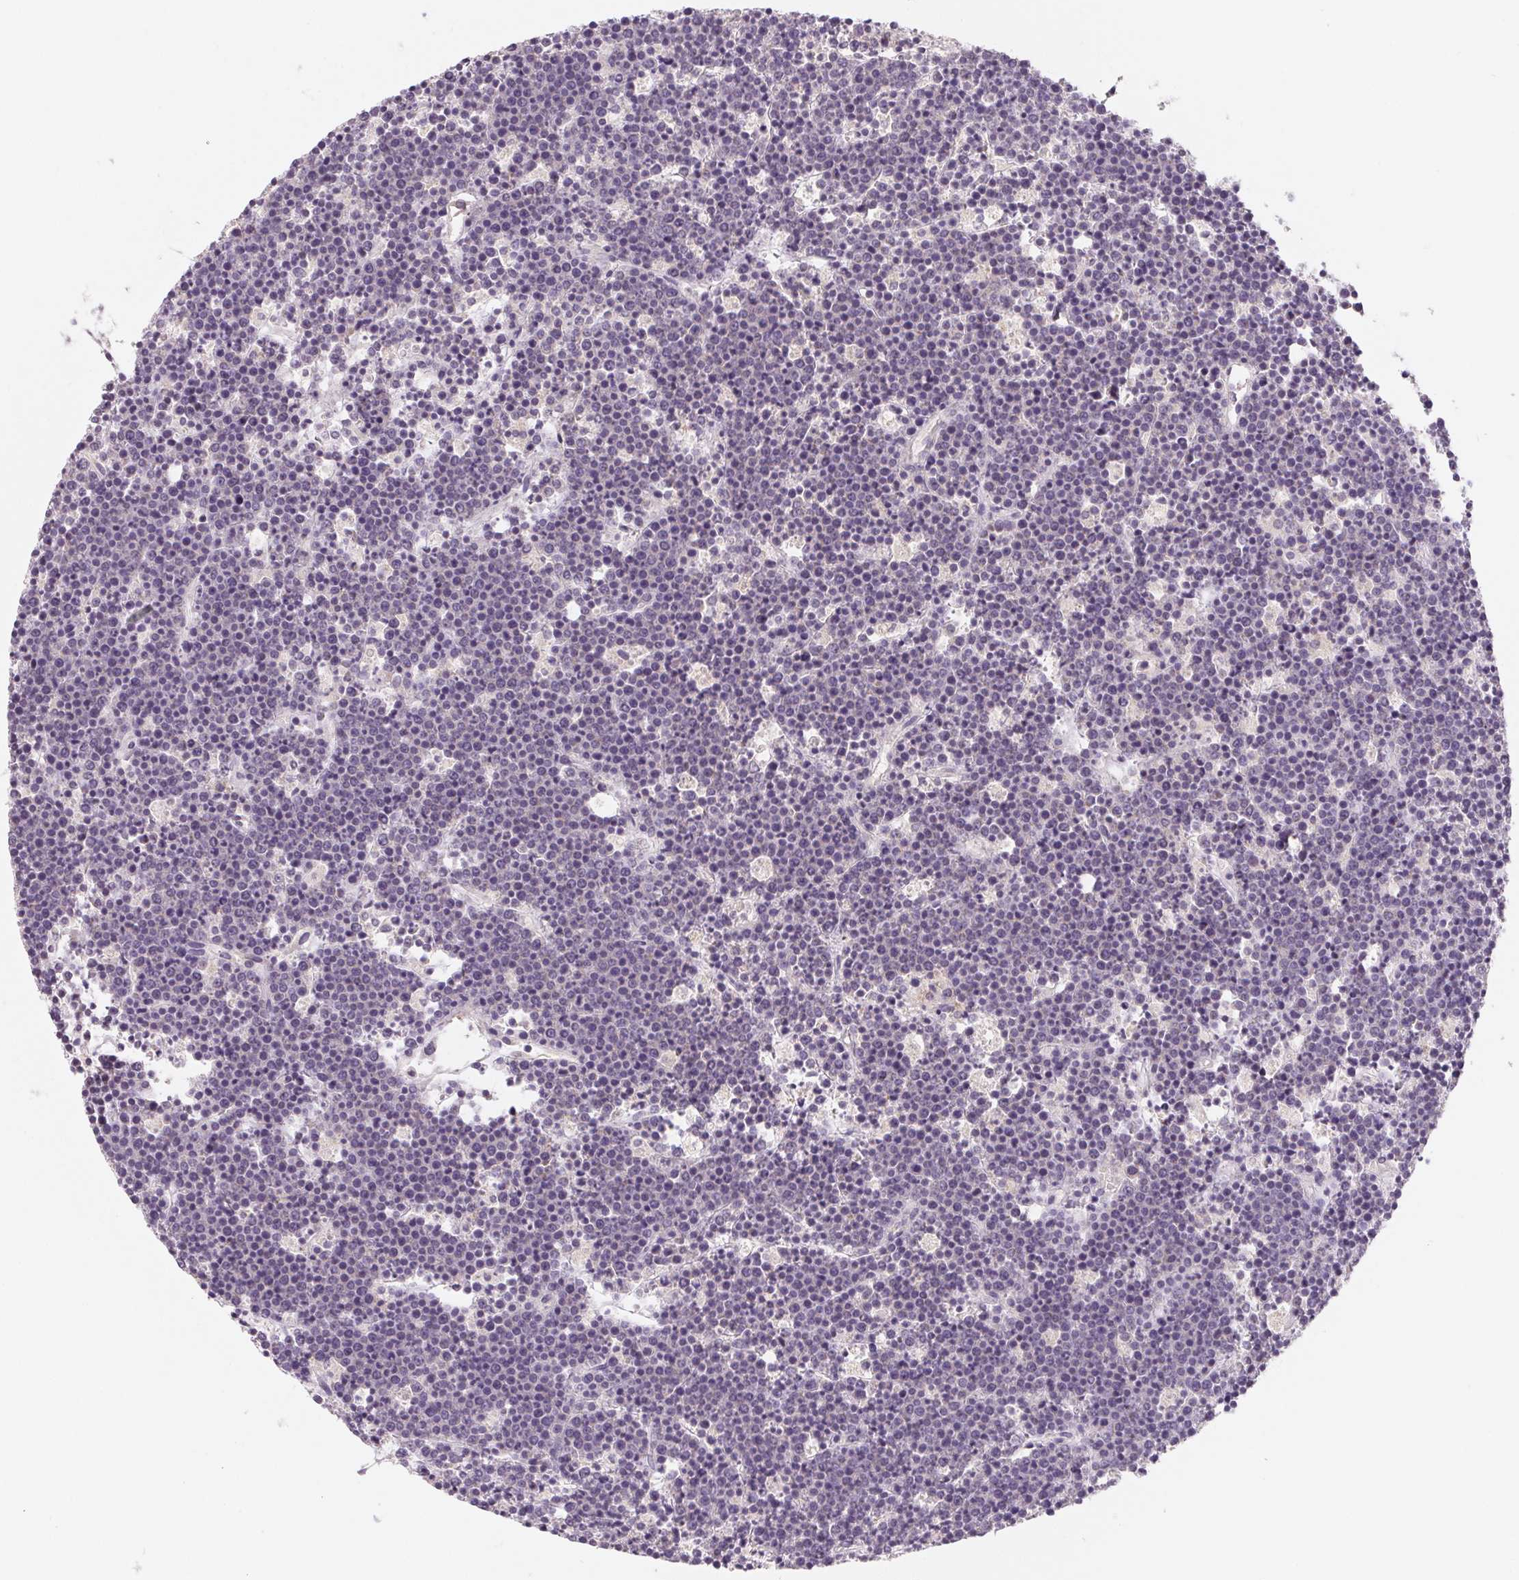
{"staining": {"intensity": "moderate", "quantity": "<25%", "location": "cytoplasmic/membranous"}, "tissue": "lymphoma", "cell_type": "Tumor cells", "image_type": "cancer", "snomed": [{"axis": "morphology", "description": "Malignant lymphoma, non-Hodgkin's type, High grade"}, {"axis": "topography", "description": "Ovary"}], "caption": "DAB immunohistochemical staining of lymphoma reveals moderate cytoplasmic/membranous protein positivity in approximately <25% of tumor cells.", "gene": "GHITM", "patient": {"sex": "female", "age": 56}}